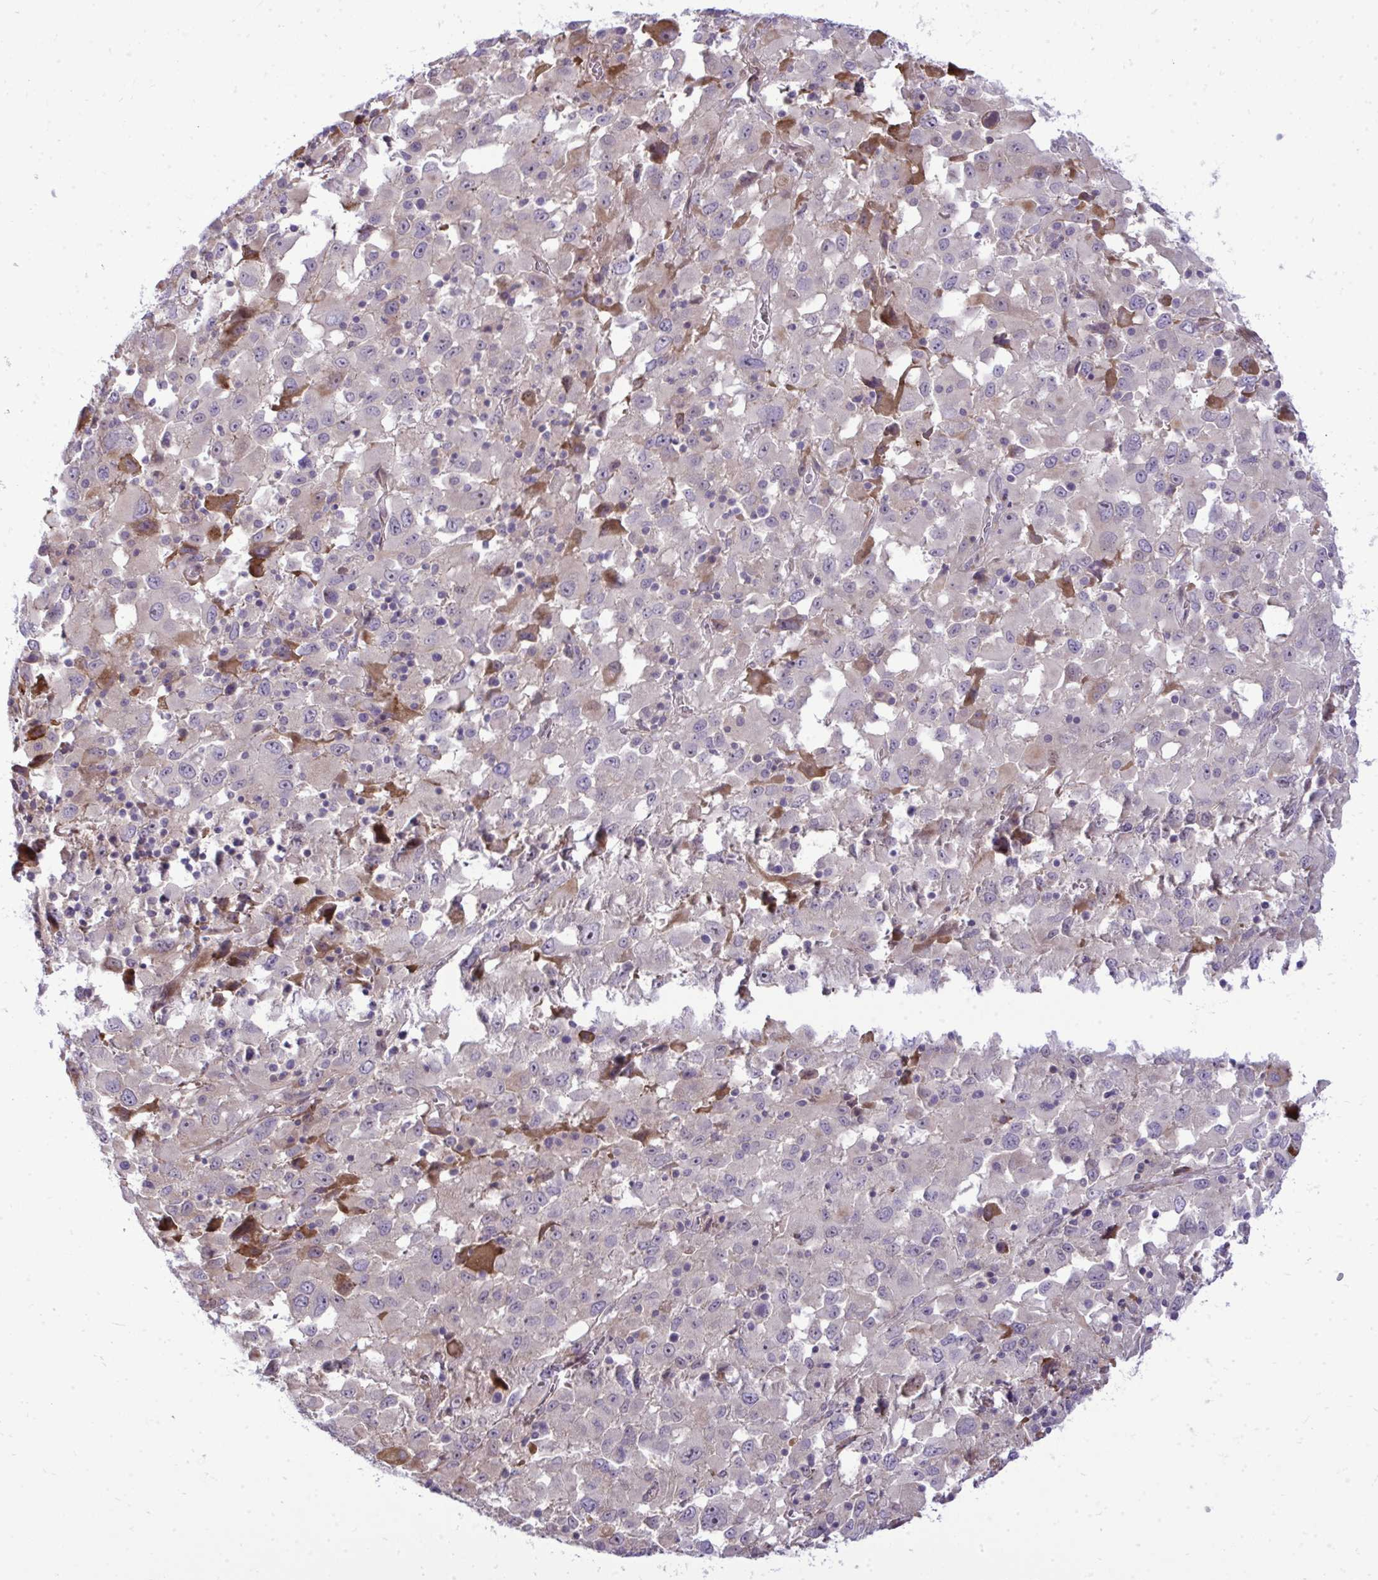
{"staining": {"intensity": "negative", "quantity": "none", "location": "none"}, "tissue": "melanoma", "cell_type": "Tumor cells", "image_type": "cancer", "snomed": [{"axis": "morphology", "description": "Malignant melanoma, Metastatic site"}, {"axis": "topography", "description": "Soft tissue"}], "caption": "Immunohistochemical staining of melanoma demonstrates no significant expression in tumor cells.", "gene": "ZSCAN9", "patient": {"sex": "male", "age": 50}}